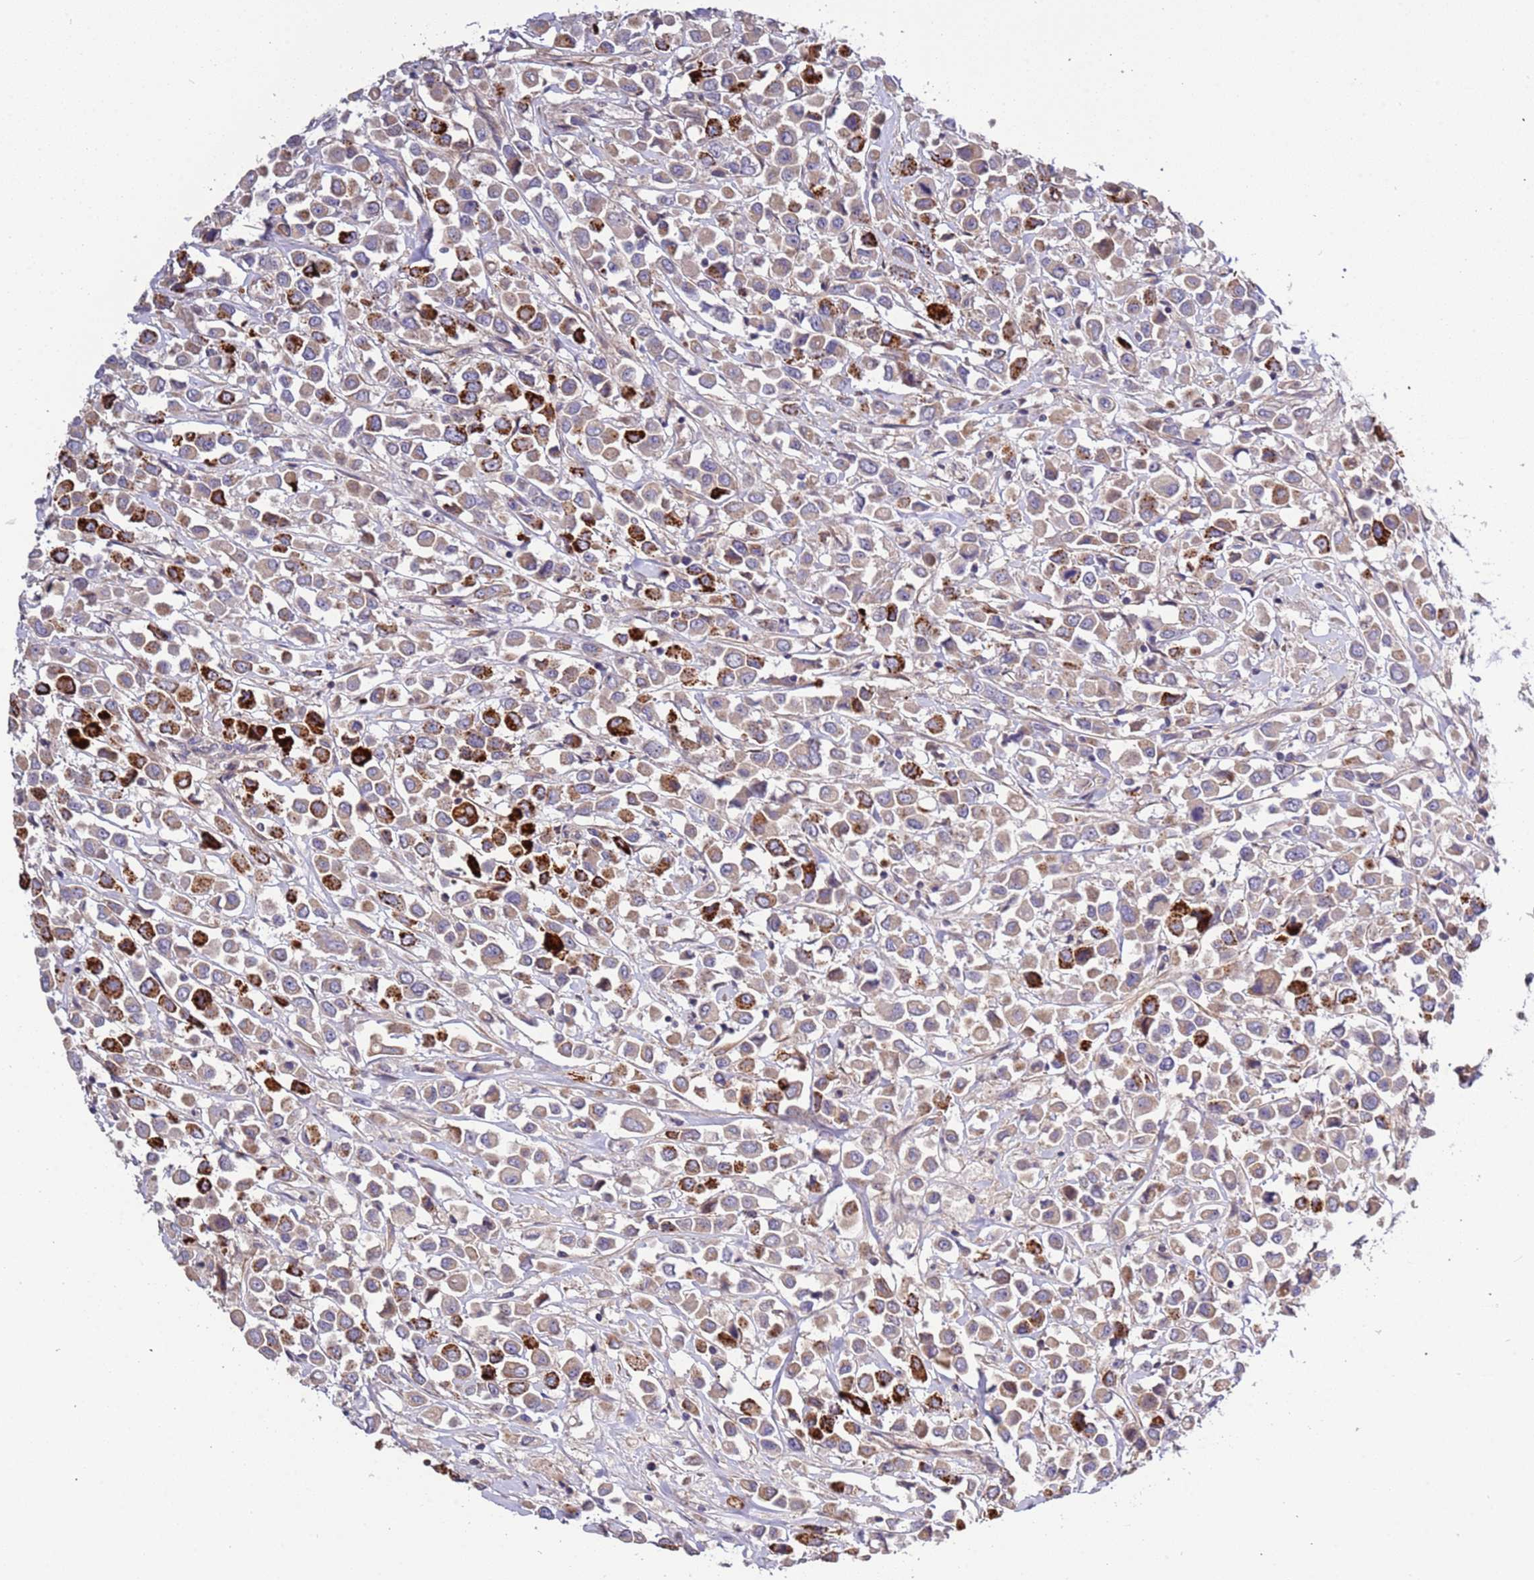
{"staining": {"intensity": "strong", "quantity": "<25%", "location": "cytoplasmic/membranous"}, "tissue": "breast cancer", "cell_type": "Tumor cells", "image_type": "cancer", "snomed": [{"axis": "morphology", "description": "Duct carcinoma"}, {"axis": "topography", "description": "Breast"}], "caption": "Immunohistochemical staining of breast cancer displays strong cytoplasmic/membranous protein staining in approximately <25% of tumor cells.", "gene": "LAMB4", "patient": {"sex": "female", "age": 61}}